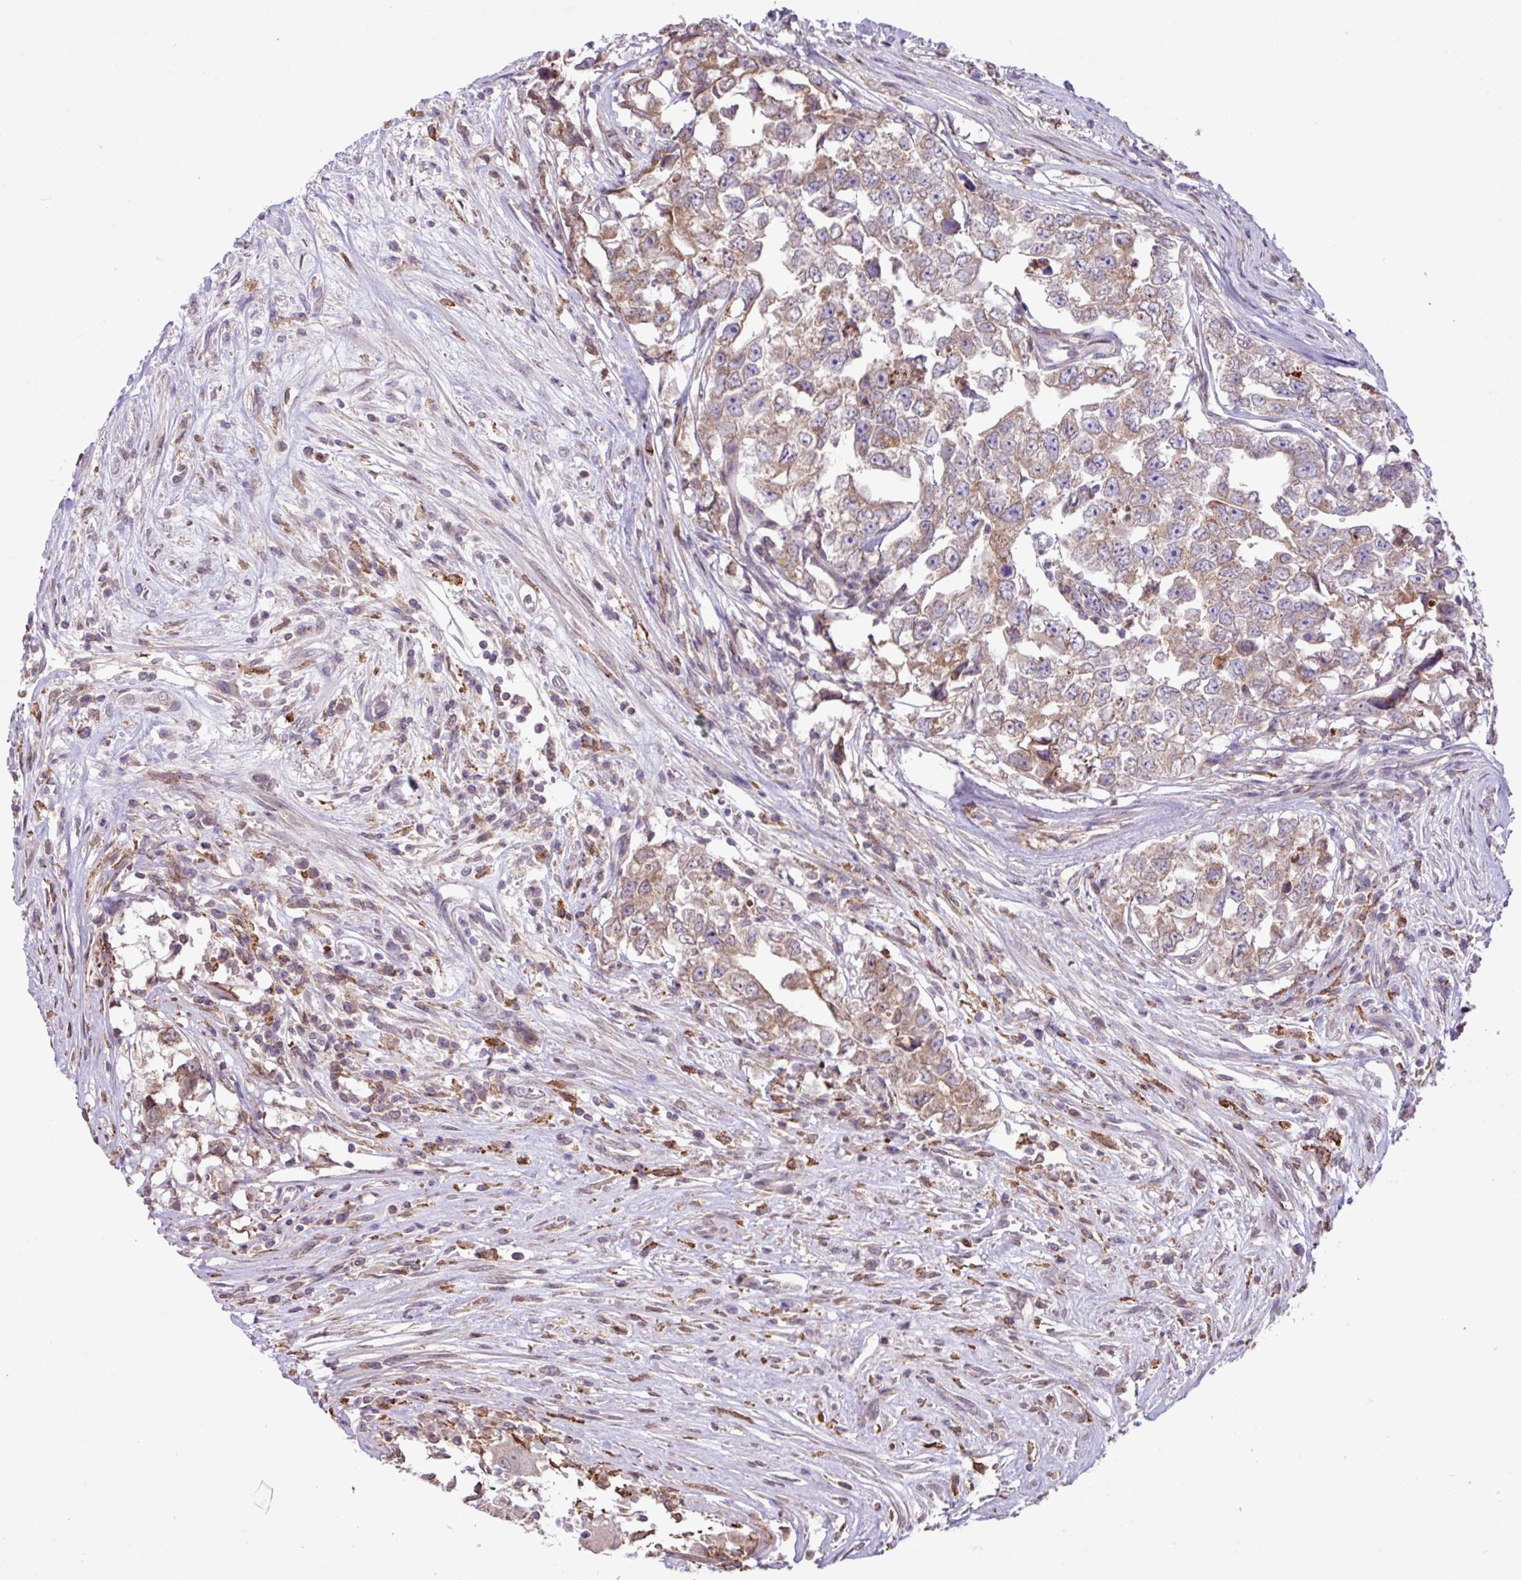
{"staining": {"intensity": "moderate", "quantity": "25%-75%", "location": "cytoplasmic/membranous"}, "tissue": "testis cancer", "cell_type": "Tumor cells", "image_type": "cancer", "snomed": [{"axis": "morphology", "description": "Carcinoma, Embryonal, NOS"}, {"axis": "topography", "description": "Testis"}], "caption": "Human testis embryonal carcinoma stained with a protein marker shows moderate staining in tumor cells.", "gene": "ARHGEF25", "patient": {"sex": "male", "age": 22}}